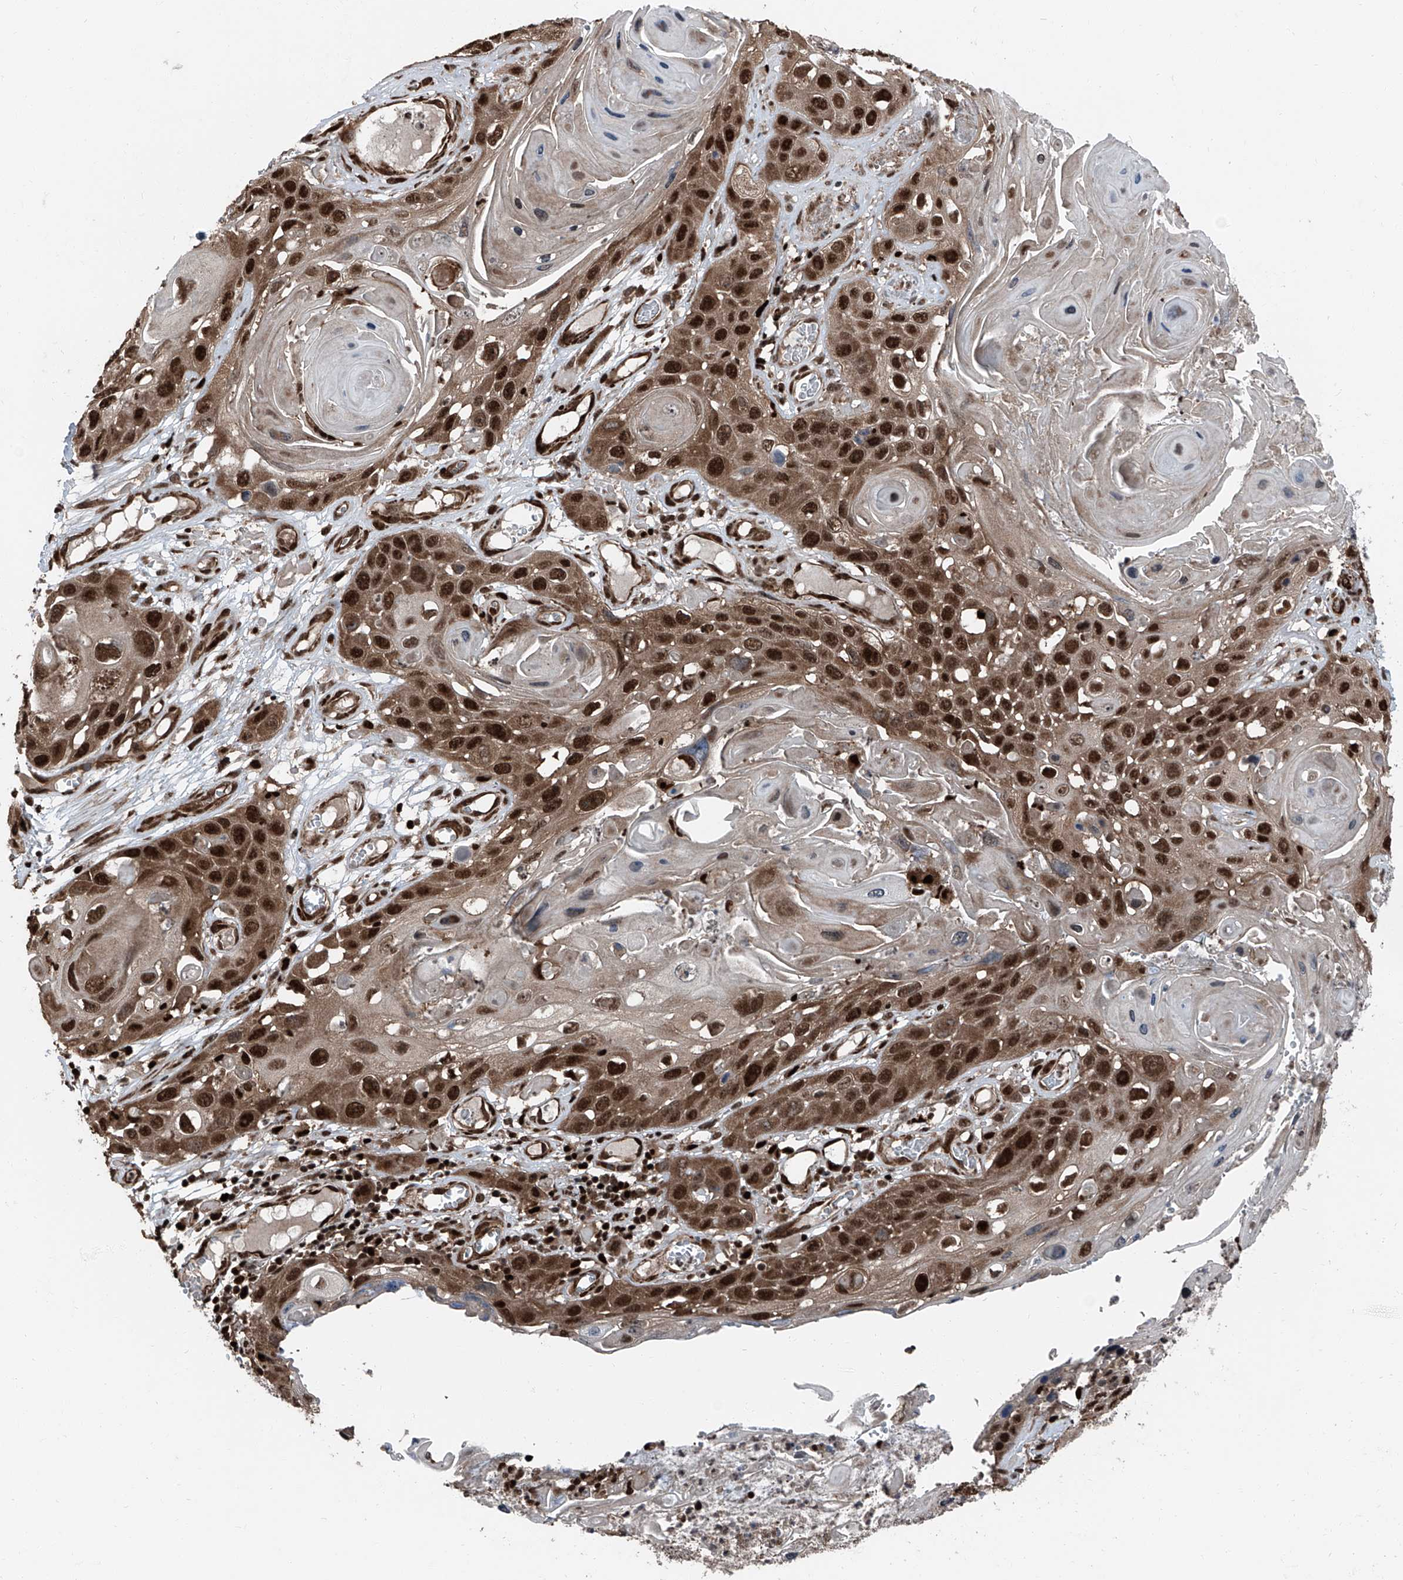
{"staining": {"intensity": "strong", "quantity": ">75%", "location": "nuclear"}, "tissue": "skin cancer", "cell_type": "Tumor cells", "image_type": "cancer", "snomed": [{"axis": "morphology", "description": "Squamous cell carcinoma, NOS"}, {"axis": "topography", "description": "Skin"}], "caption": "Immunohistochemistry micrograph of human skin cancer (squamous cell carcinoma) stained for a protein (brown), which exhibits high levels of strong nuclear expression in about >75% of tumor cells.", "gene": "FKBP5", "patient": {"sex": "male", "age": 55}}